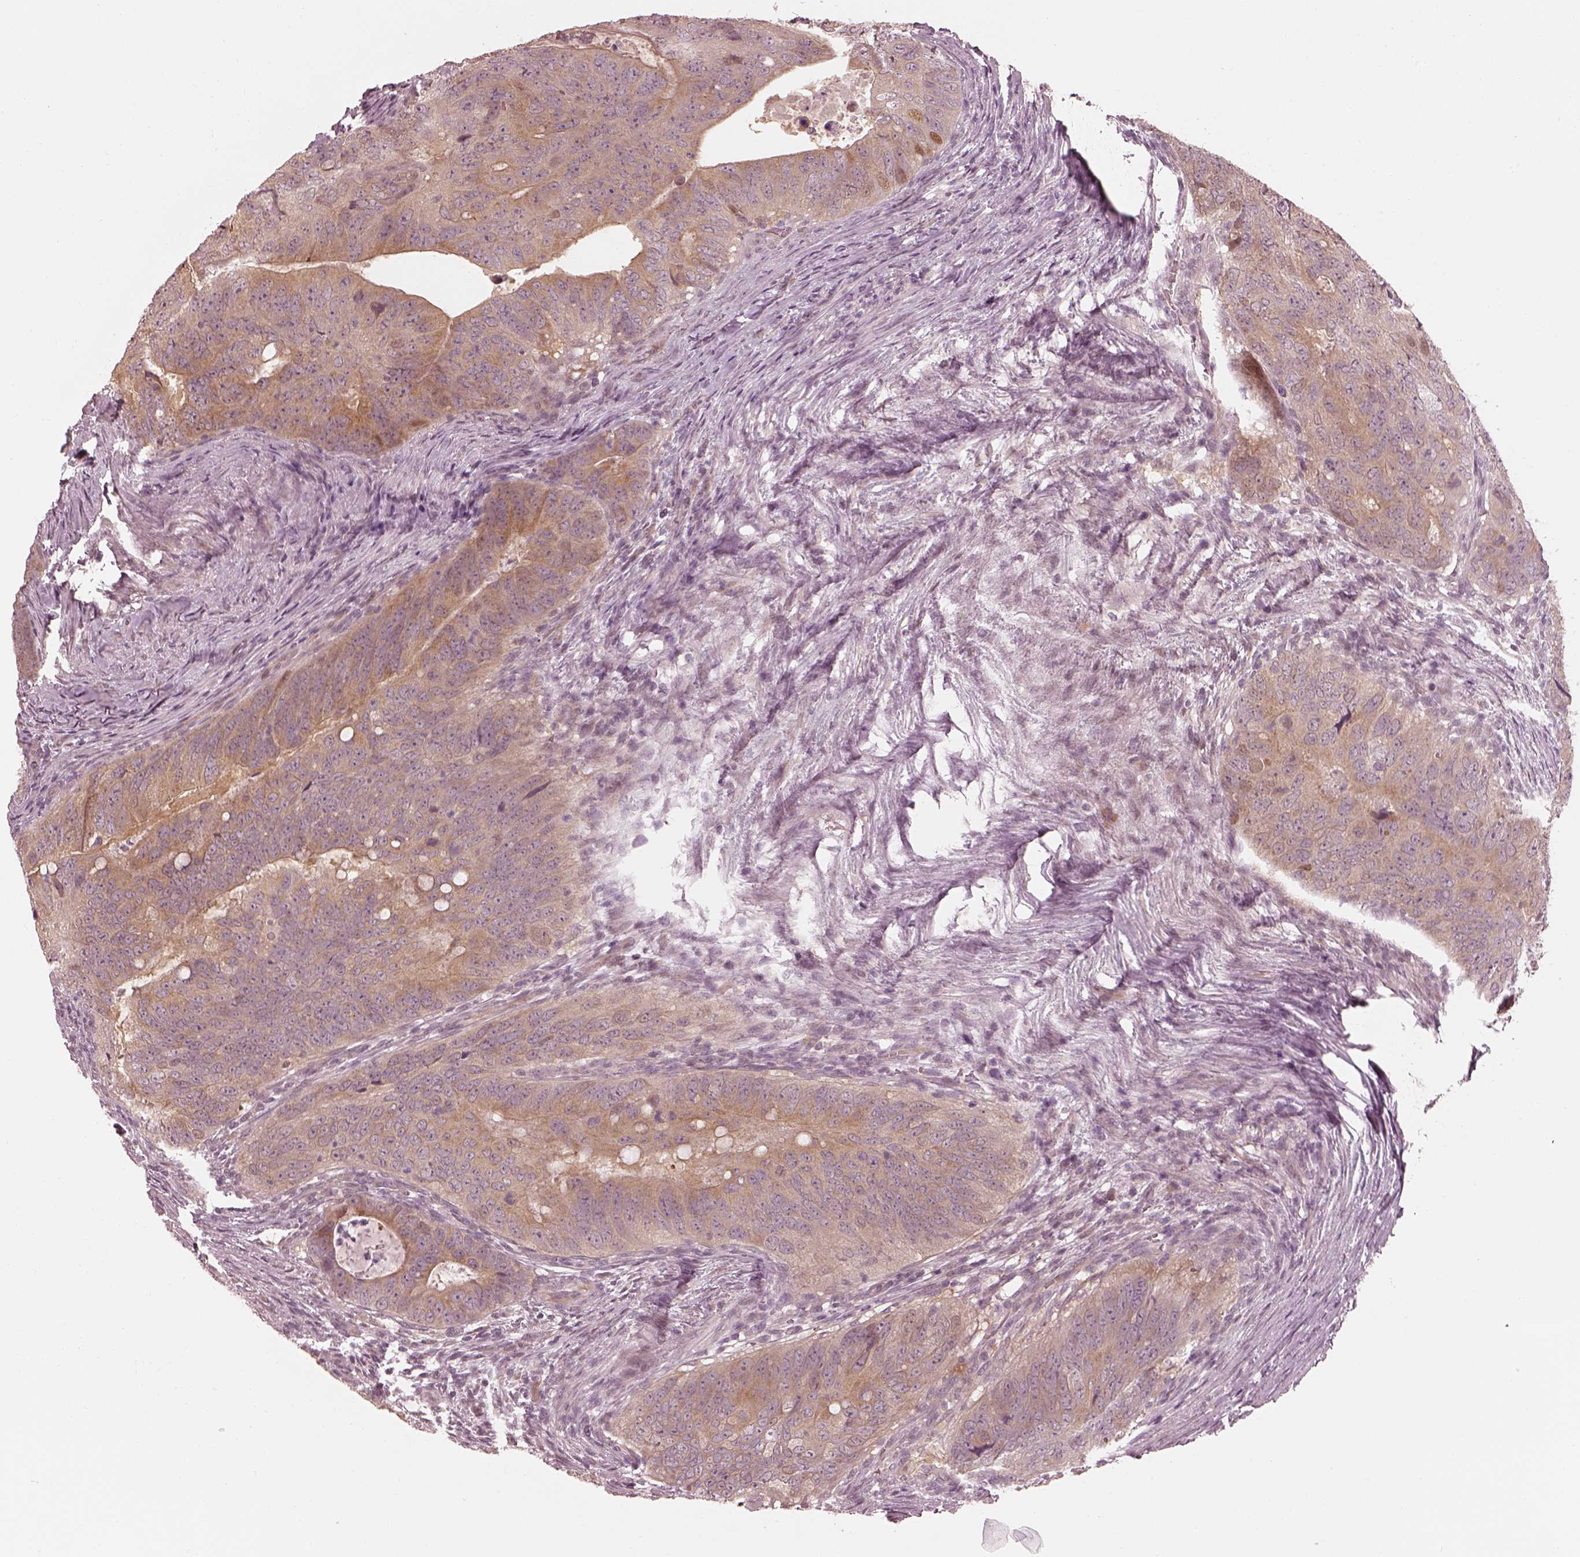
{"staining": {"intensity": "weak", "quantity": "<25%", "location": "cytoplasmic/membranous"}, "tissue": "colorectal cancer", "cell_type": "Tumor cells", "image_type": "cancer", "snomed": [{"axis": "morphology", "description": "Adenocarcinoma, NOS"}, {"axis": "topography", "description": "Colon"}], "caption": "Immunohistochemistry micrograph of colorectal cancer (adenocarcinoma) stained for a protein (brown), which demonstrates no staining in tumor cells.", "gene": "IQCB1", "patient": {"sex": "male", "age": 79}}